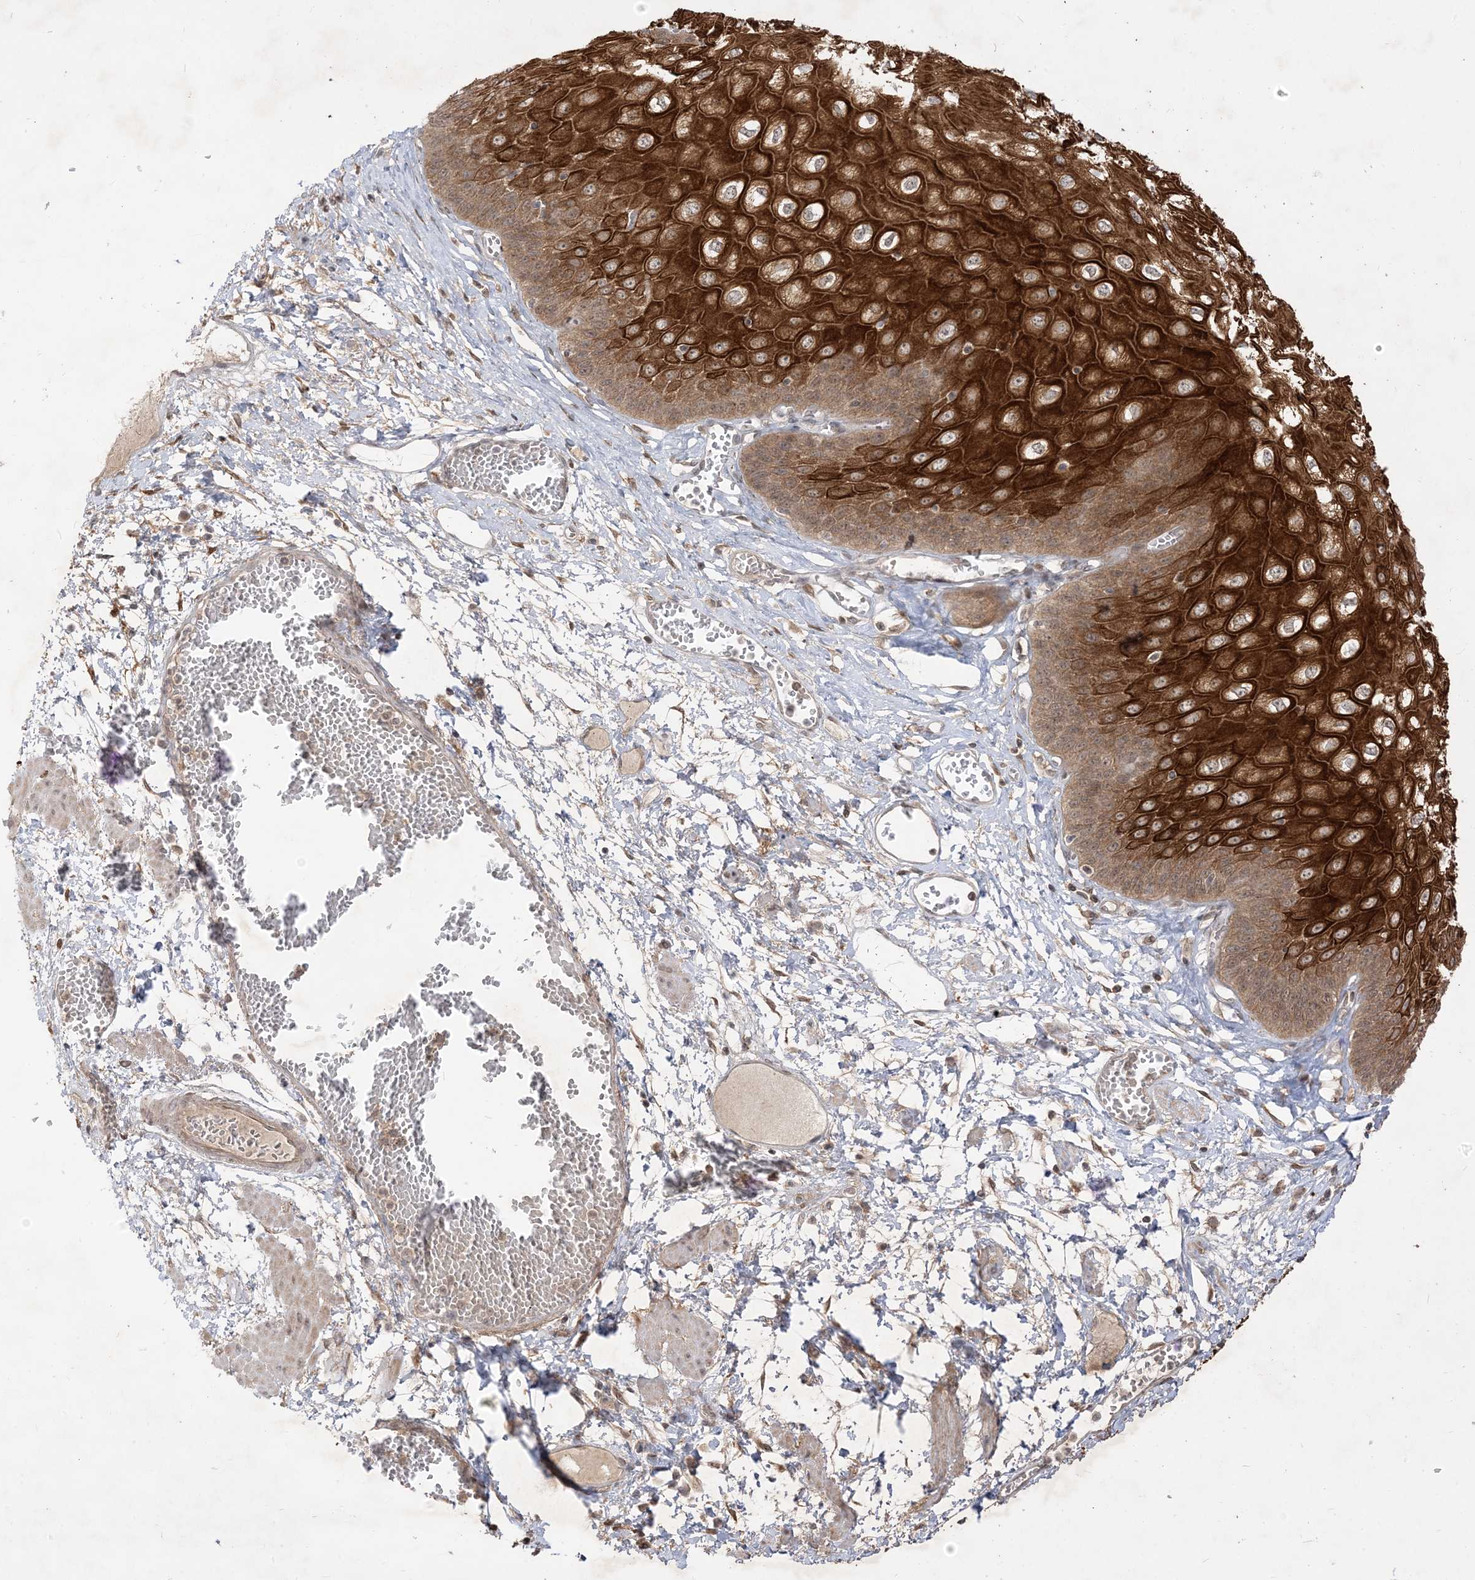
{"staining": {"intensity": "strong", "quantity": ">75%", "location": "cytoplasmic/membranous"}, "tissue": "esophagus", "cell_type": "Squamous epithelial cells", "image_type": "normal", "snomed": [{"axis": "morphology", "description": "Normal tissue, NOS"}, {"axis": "topography", "description": "Esophagus"}], "caption": "Approximately >75% of squamous epithelial cells in benign human esophagus exhibit strong cytoplasmic/membranous protein positivity as visualized by brown immunohistochemical staining.", "gene": "TBCC", "patient": {"sex": "male", "age": 60}}